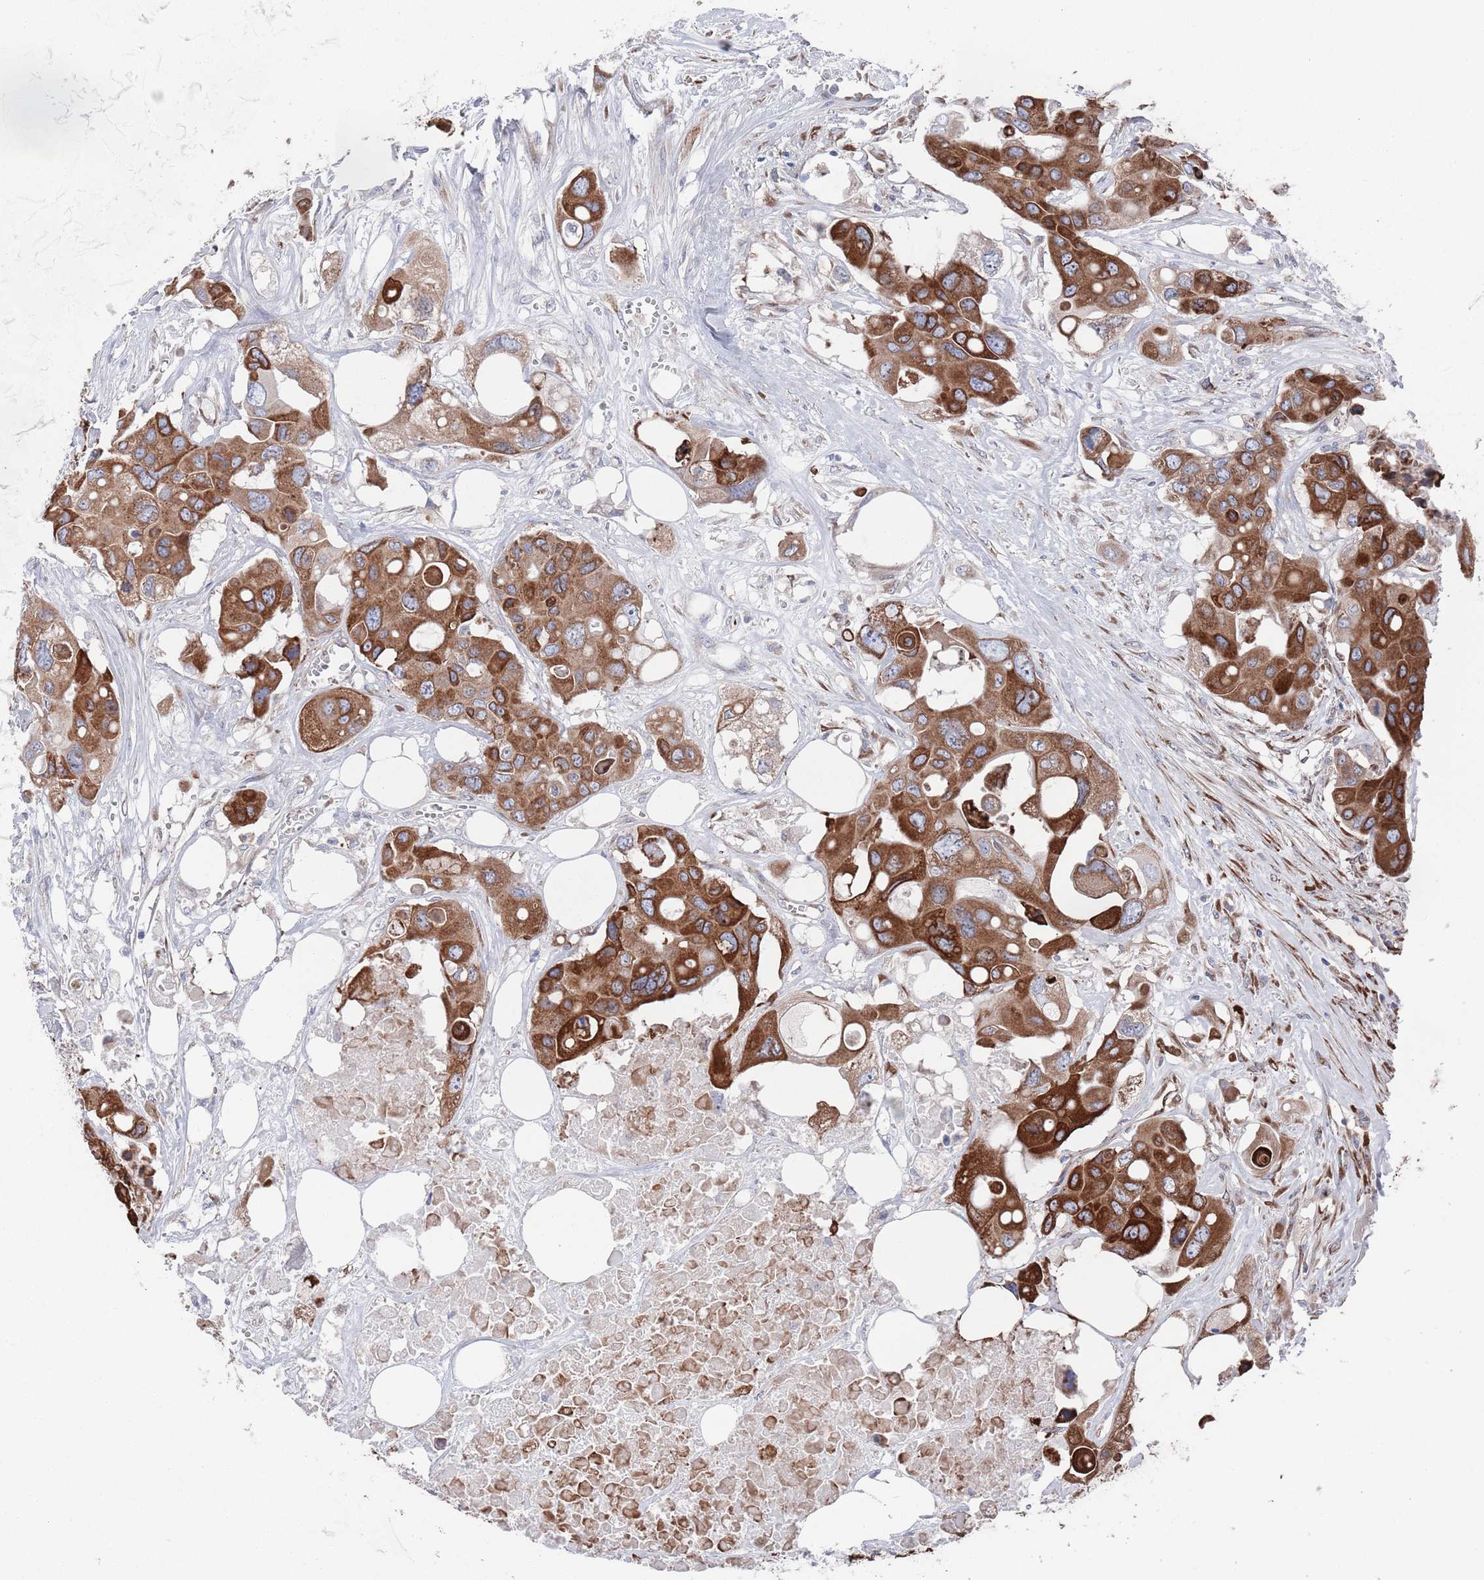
{"staining": {"intensity": "strong", "quantity": ">75%", "location": "cytoplasmic/membranous"}, "tissue": "colorectal cancer", "cell_type": "Tumor cells", "image_type": "cancer", "snomed": [{"axis": "morphology", "description": "Adenocarcinoma, NOS"}, {"axis": "topography", "description": "Colon"}], "caption": "Protein staining shows strong cytoplasmic/membranous staining in approximately >75% of tumor cells in colorectal cancer (adenocarcinoma).", "gene": "CCDC106", "patient": {"sex": "male", "age": 77}}